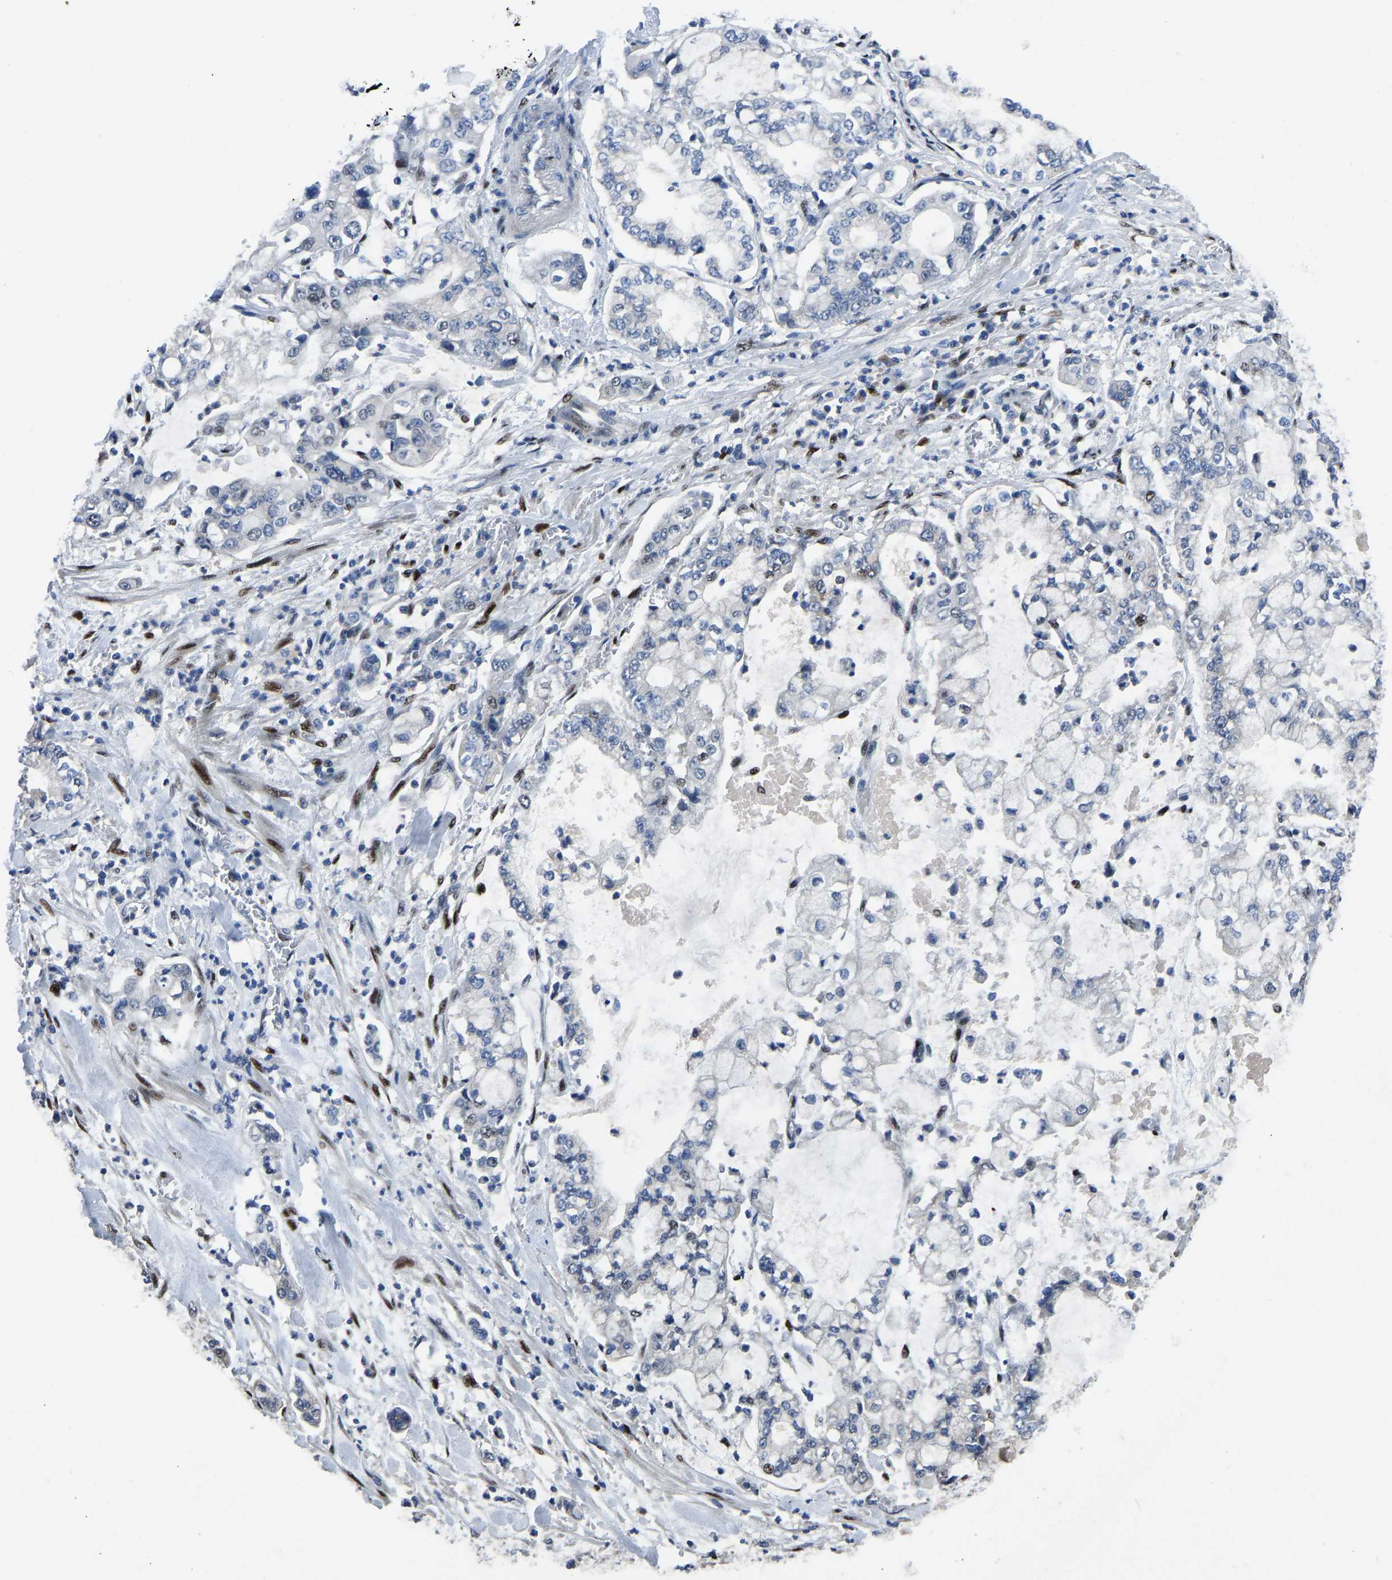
{"staining": {"intensity": "negative", "quantity": "none", "location": "none"}, "tissue": "stomach cancer", "cell_type": "Tumor cells", "image_type": "cancer", "snomed": [{"axis": "morphology", "description": "Adenocarcinoma, NOS"}, {"axis": "topography", "description": "Stomach"}], "caption": "There is no significant staining in tumor cells of stomach cancer (adenocarcinoma).", "gene": "EGR1", "patient": {"sex": "male", "age": 76}}